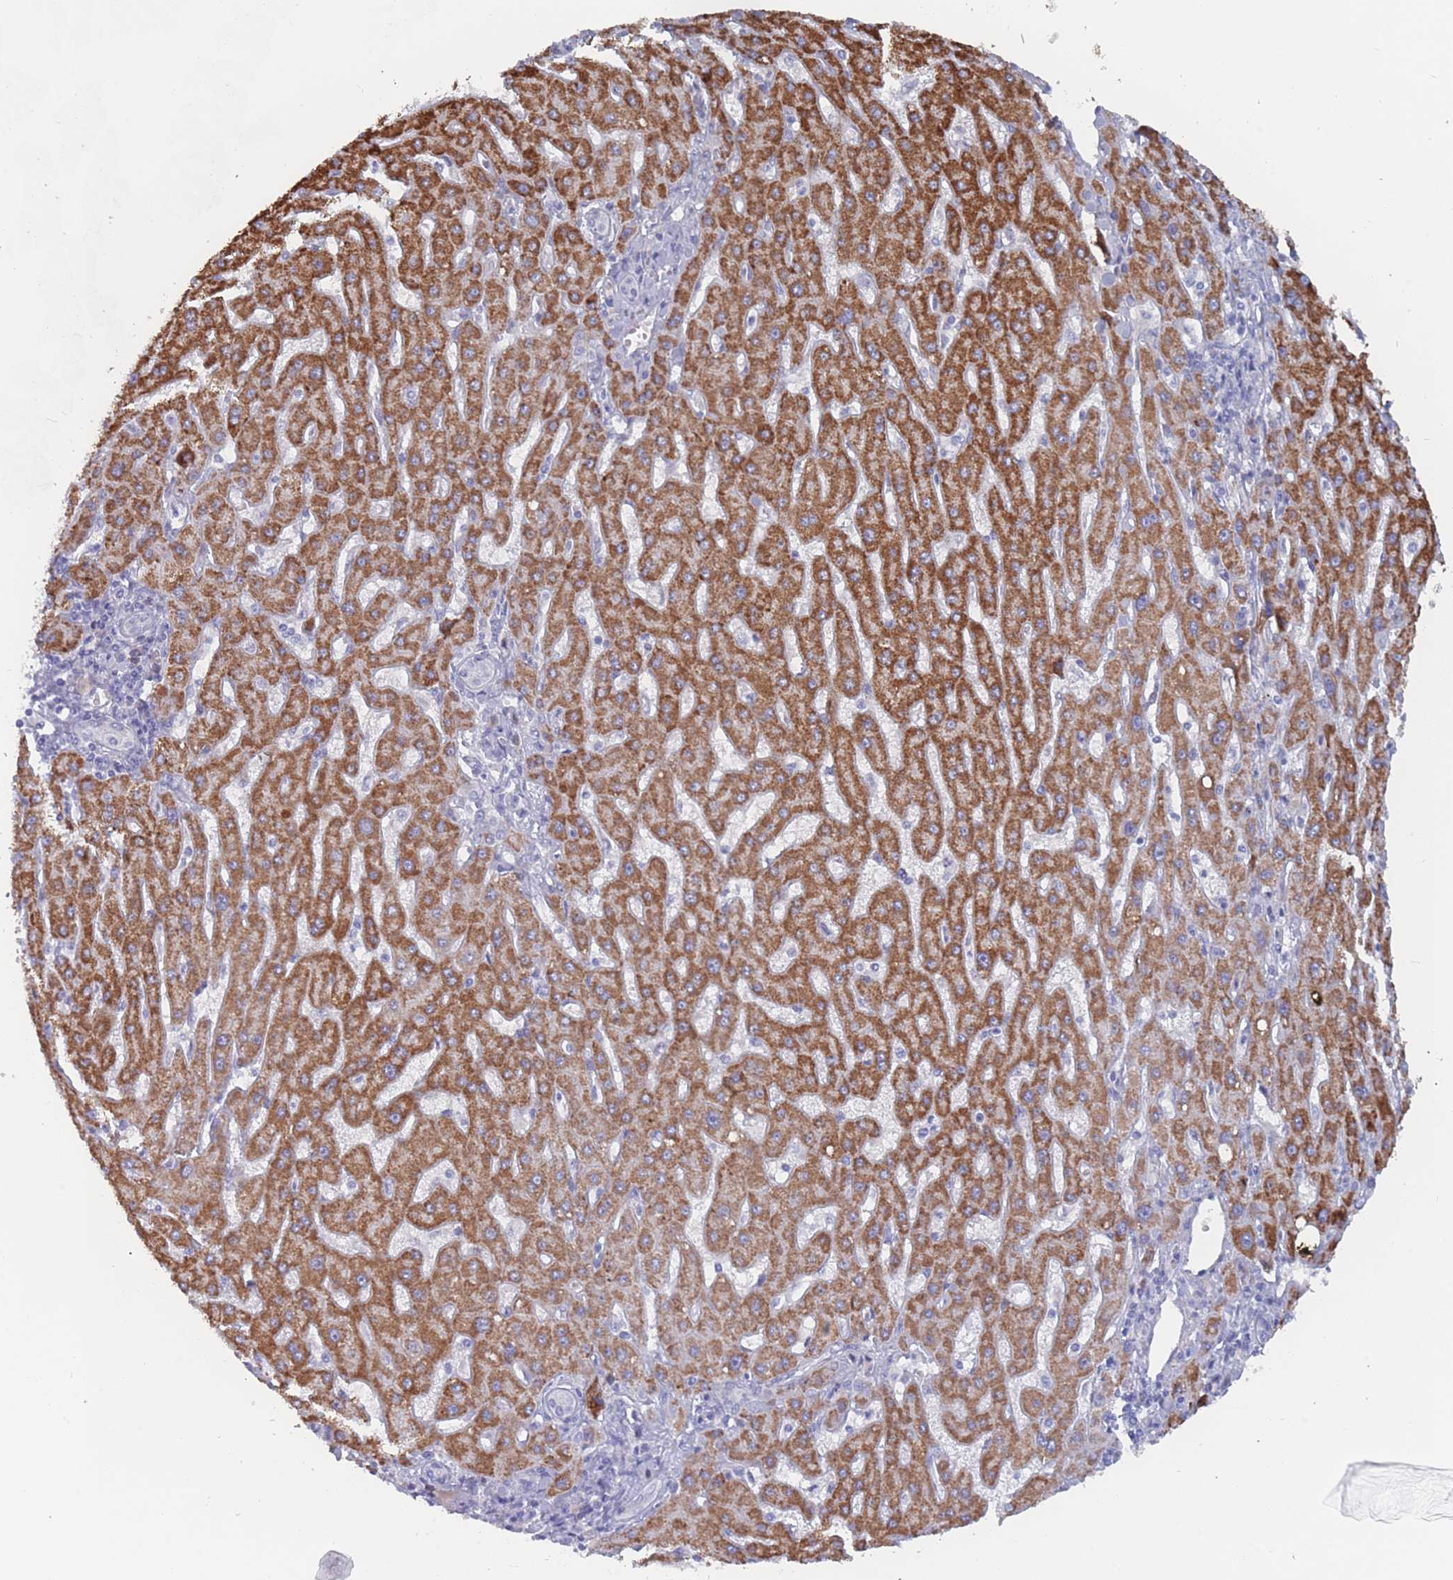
{"staining": {"intensity": "strong", "quantity": "25%-75%", "location": "cytoplasmic/membranous"}, "tissue": "liver cancer", "cell_type": "Tumor cells", "image_type": "cancer", "snomed": [{"axis": "morphology", "description": "Carcinoma, Hepatocellular, NOS"}, {"axis": "topography", "description": "Liver"}], "caption": "DAB immunohistochemical staining of human liver hepatocellular carcinoma reveals strong cytoplasmic/membranous protein expression in approximately 25%-75% of tumor cells. Nuclei are stained in blue.", "gene": "ST8SIA5", "patient": {"sex": "male", "age": 72}}